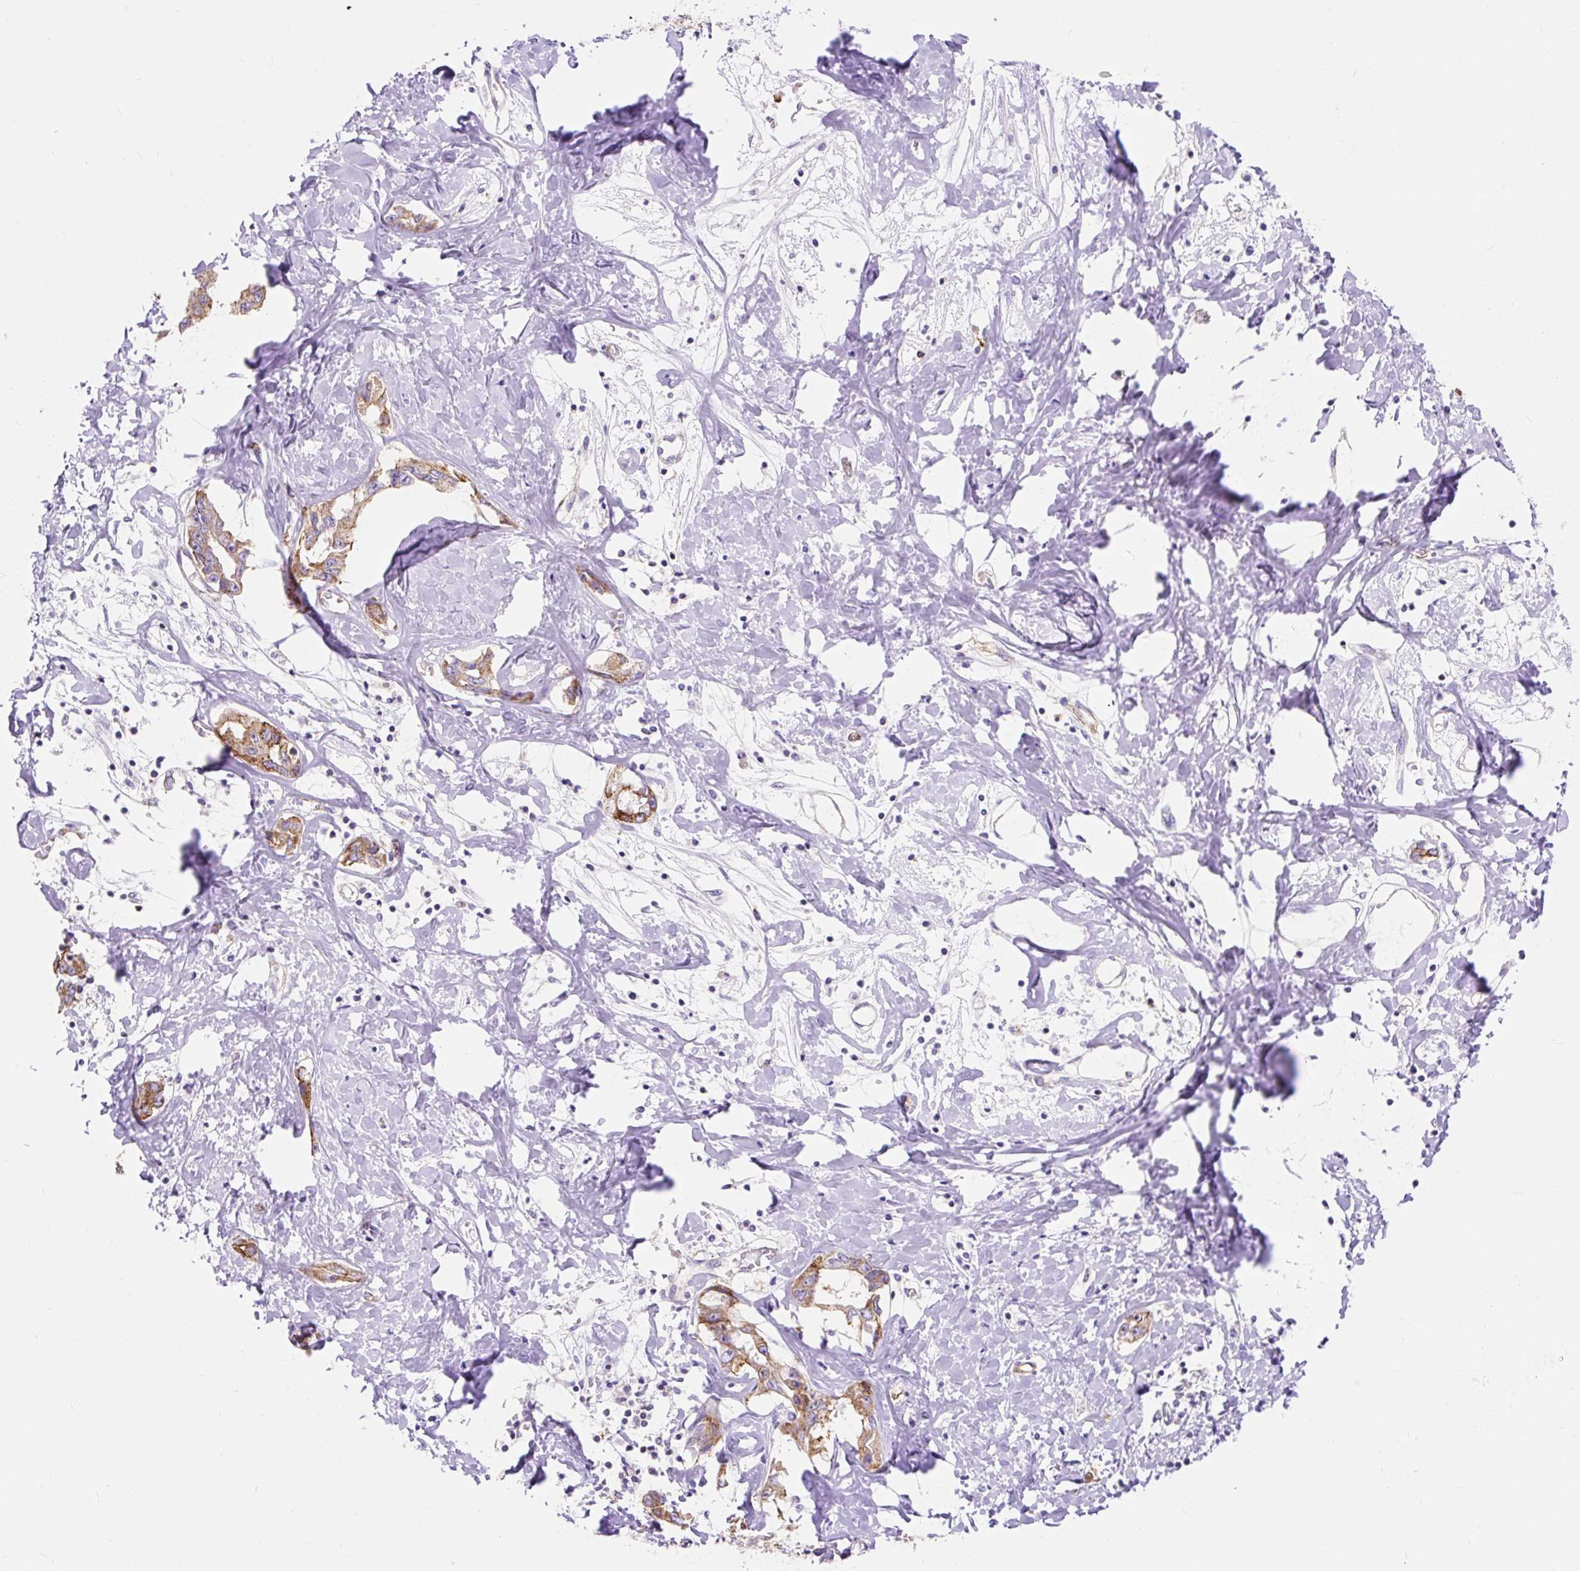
{"staining": {"intensity": "strong", "quantity": ">75%", "location": "cytoplasmic/membranous"}, "tissue": "liver cancer", "cell_type": "Tumor cells", "image_type": "cancer", "snomed": [{"axis": "morphology", "description": "Cholangiocarcinoma"}, {"axis": "topography", "description": "Liver"}], "caption": "Brown immunohistochemical staining in human liver cancer (cholangiocarcinoma) displays strong cytoplasmic/membranous staining in about >75% of tumor cells. The staining was performed using DAB (3,3'-diaminobenzidine), with brown indicating positive protein expression. Nuclei are stained blue with hematoxylin.", "gene": "HIP1R", "patient": {"sex": "male", "age": 59}}